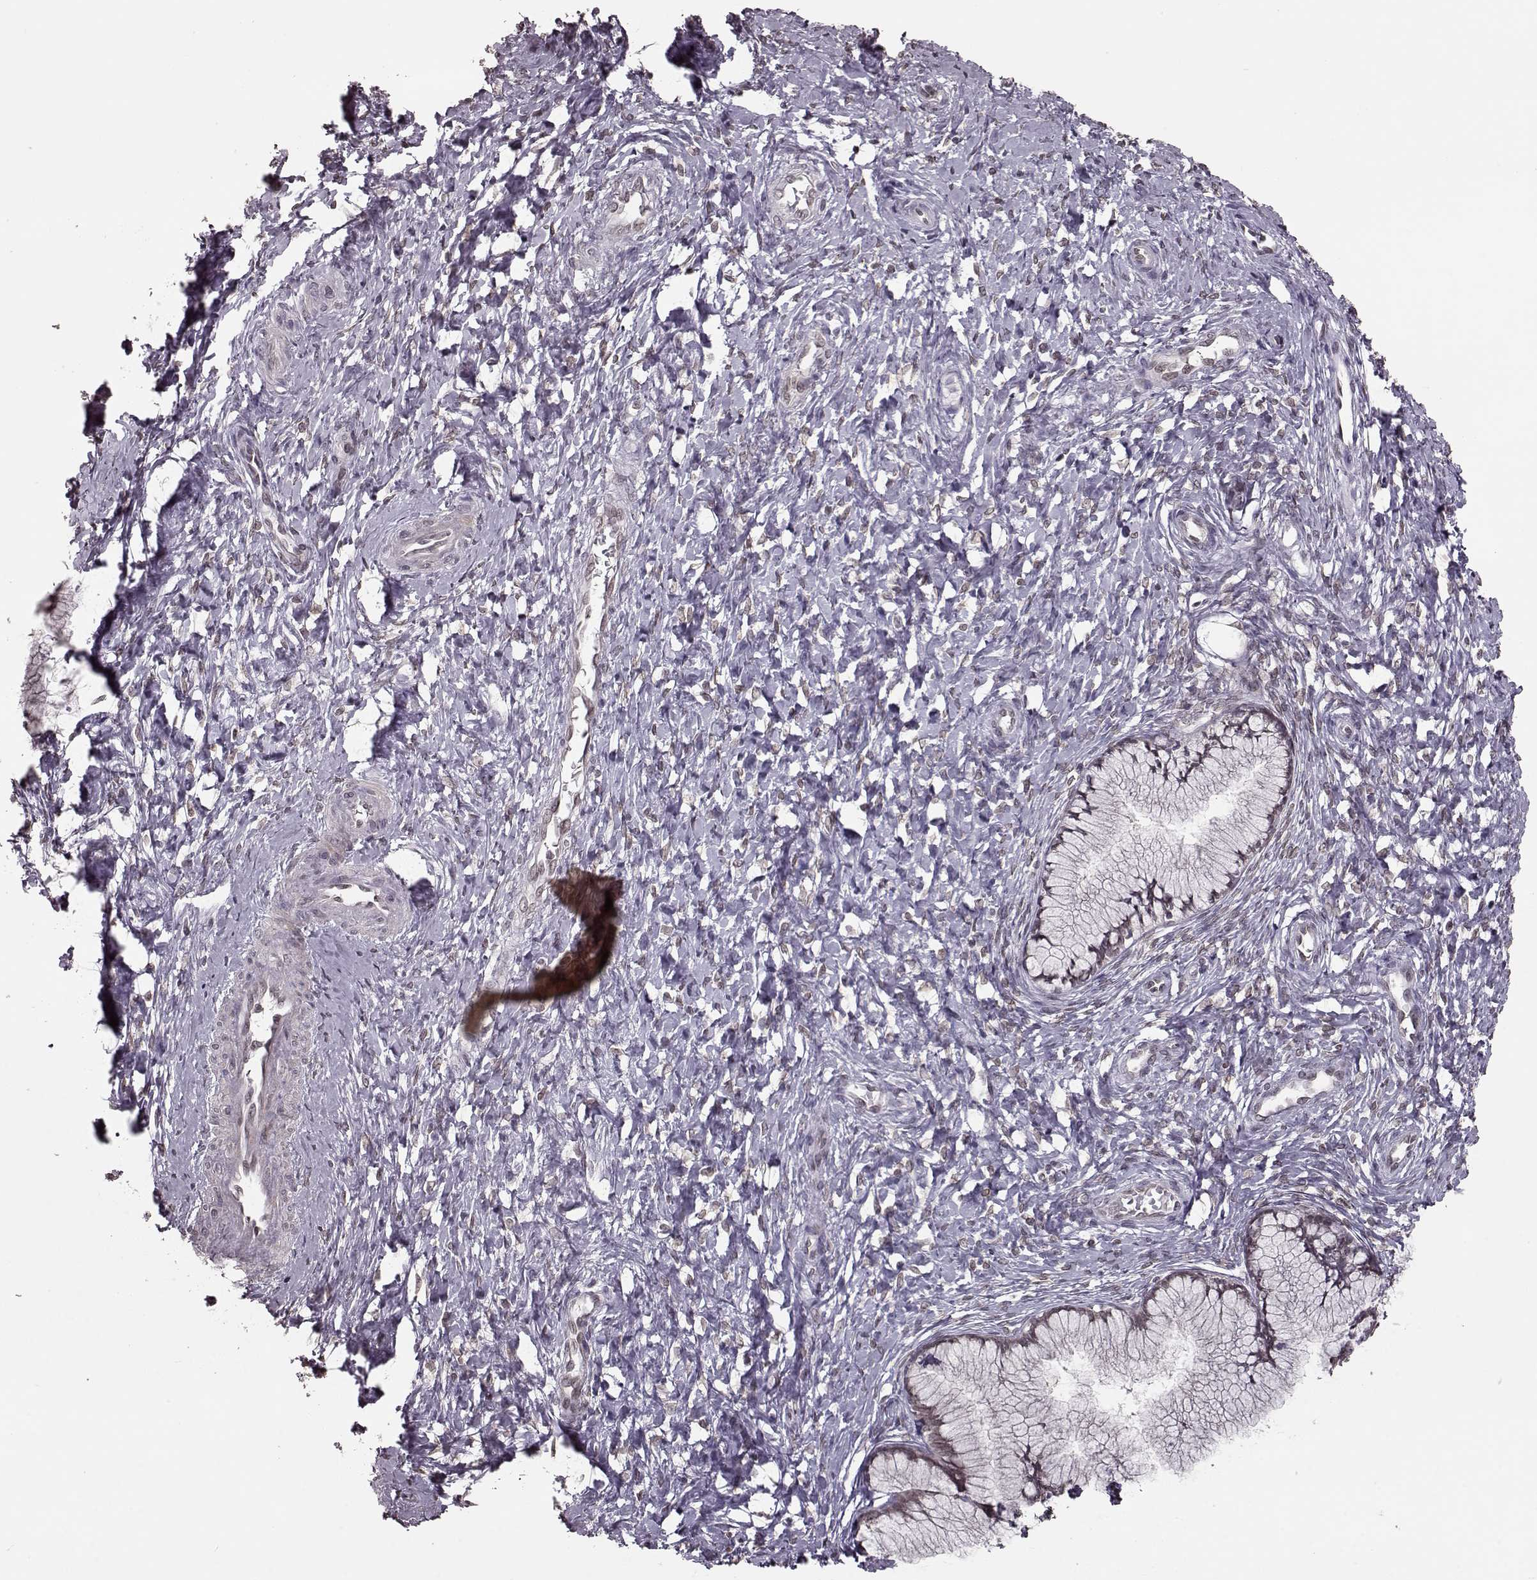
{"staining": {"intensity": "negative", "quantity": "none", "location": "none"}, "tissue": "cervix", "cell_type": "Glandular cells", "image_type": "normal", "snomed": [{"axis": "morphology", "description": "Normal tissue, NOS"}, {"axis": "topography", "description": "Cervix"}], "caption": "Immunohistochemistry (IHC) histopathology image of benign human cervix stained for a protein (brown), which demonstrates no expression in glandular cells. Nuclei are stained in blue.", "gene": "NUP37", "patient": {"sex": "female", "age": 37}}